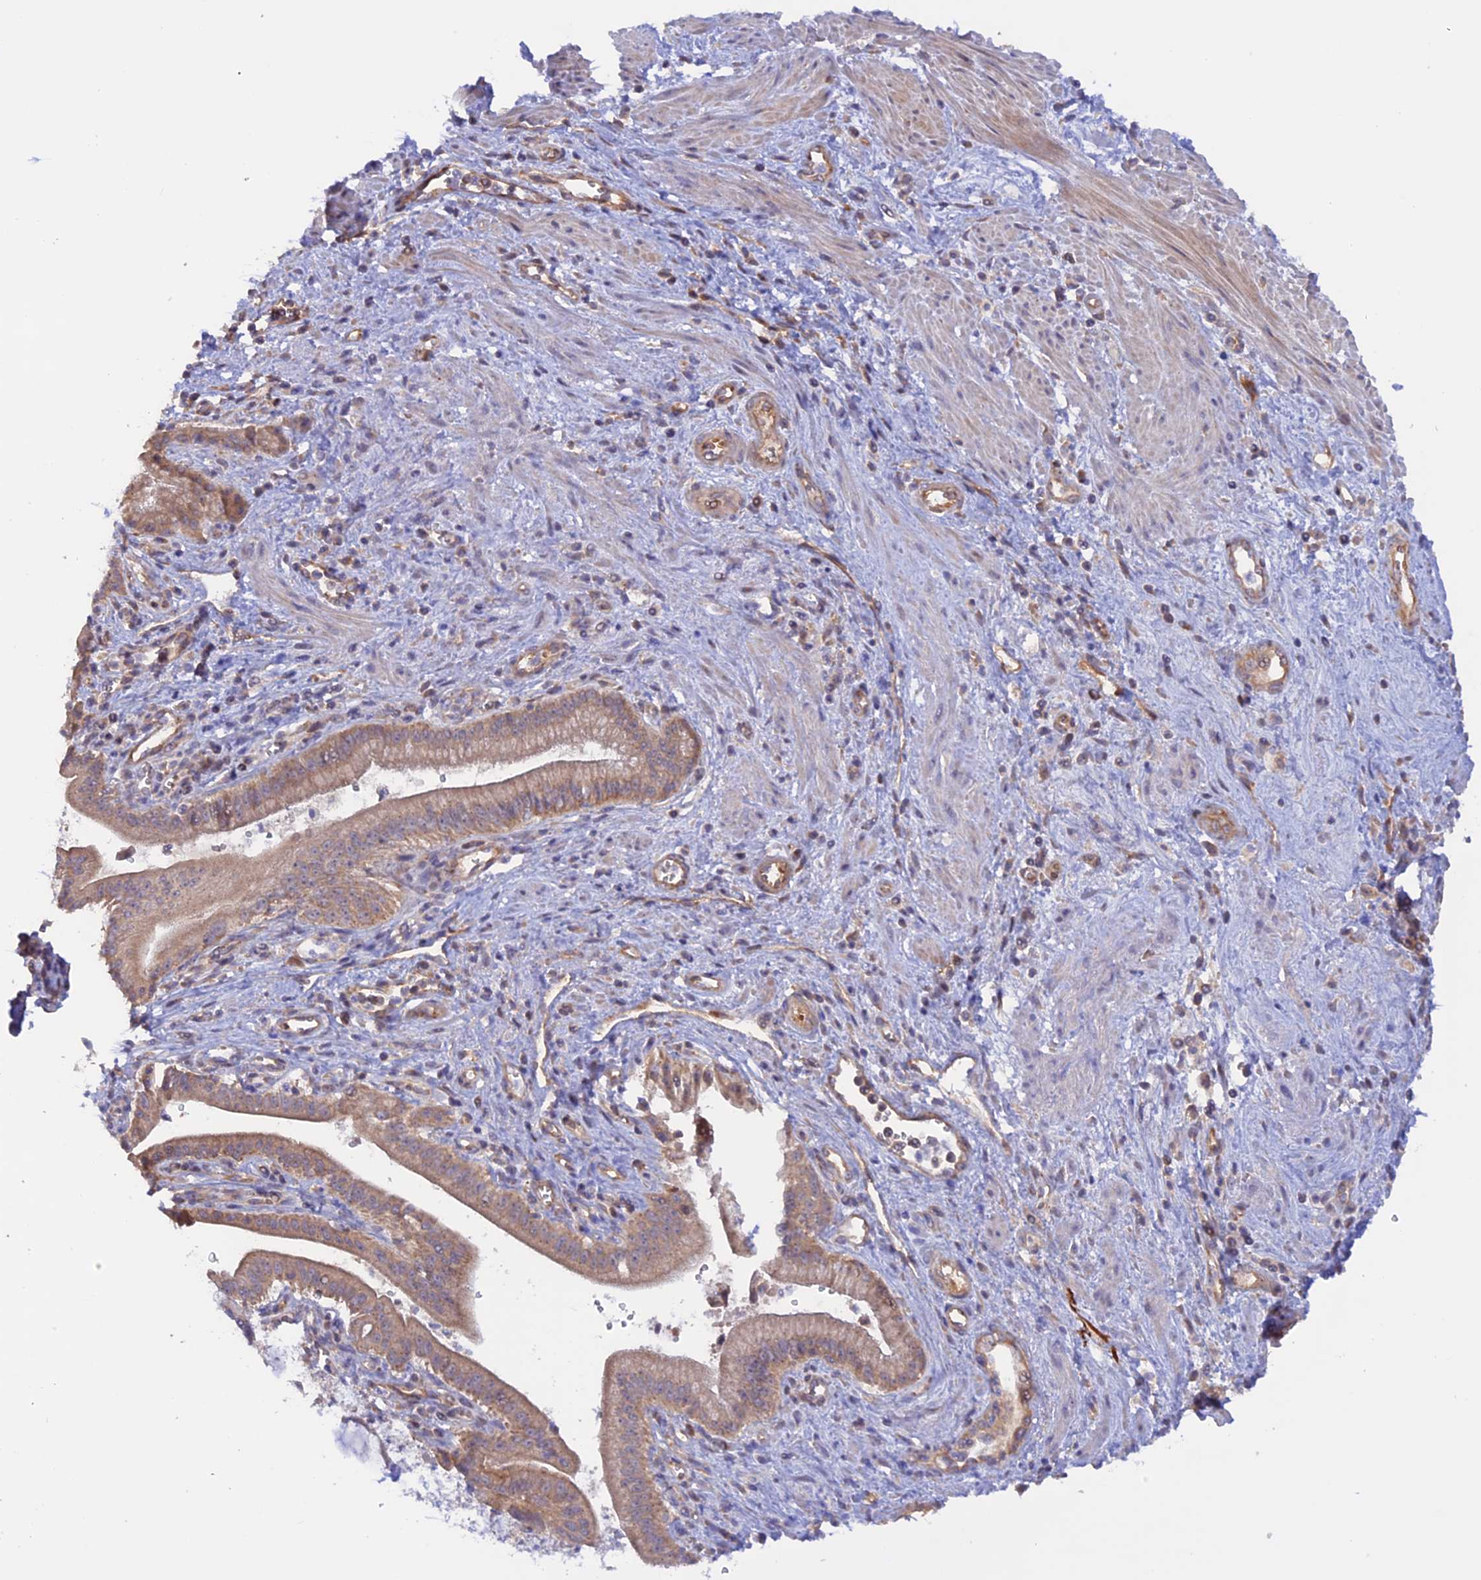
{"staining": {"intensity": "moderate", "quantity": ">75%", "location": "cytoplasmic/membranous"}, "tissue": "pancreatic cancer", "cell_type": "Tumor cells", "image_type": "cancer", "snomed": [{"axis": "morphology", "description": "Adenocarcinoma, NOS"}, {"axis": "topography", "description": "Pancreas"}], "caption": "Pancreatic adenocarcinoma stained with a protein marker reveals moderate staining in tumor cells.", "gene": "HYCC1", "patient": {"sex": "male", "age": 78}}